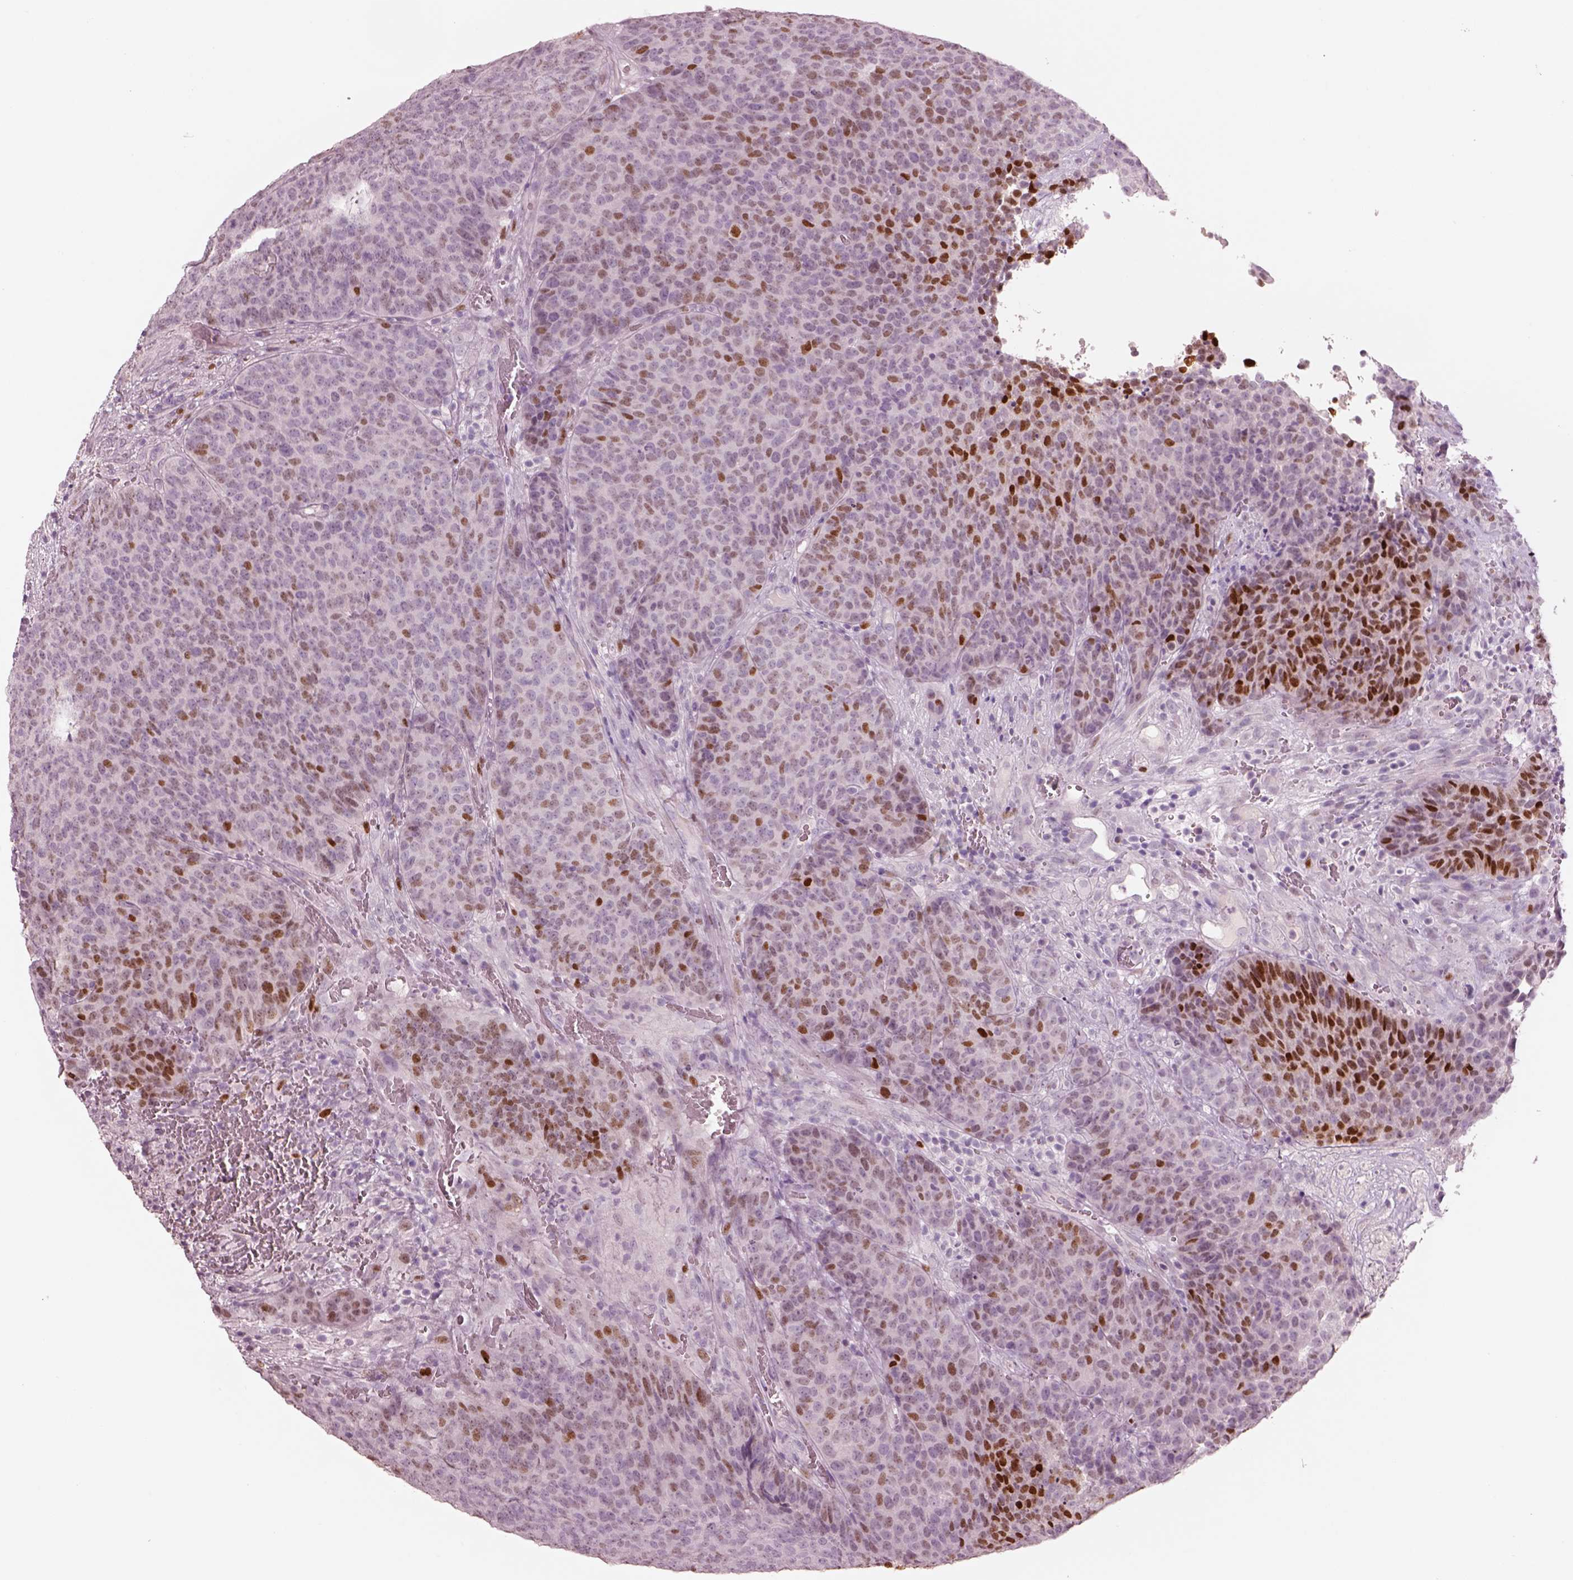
{"staining": {"intensity": "strong", "quantity": "25%-75%", "location": "nuclear"}, "tissue": "urothelial cancer", "cell_type": "Tumor cells", "image_type": "cancer", "snomed": [{"axis": "morphology", "description": "Urothelial carcinoma, Low grade"}, {"axis": "topography", "description": "Urinary bladder"}], "caption": "Tumor cells display strong nuclear expression in approximately 25%-75% of cells in urothelial cancer. The staining is performed using DAB (3,3'-diaminobenzidine) brown chromogen to label protein expression. The nuclei are counter-stained blue using hematoxylin.", "gene": "SOX9", "patient": {"sex": "female", "age": 62}}